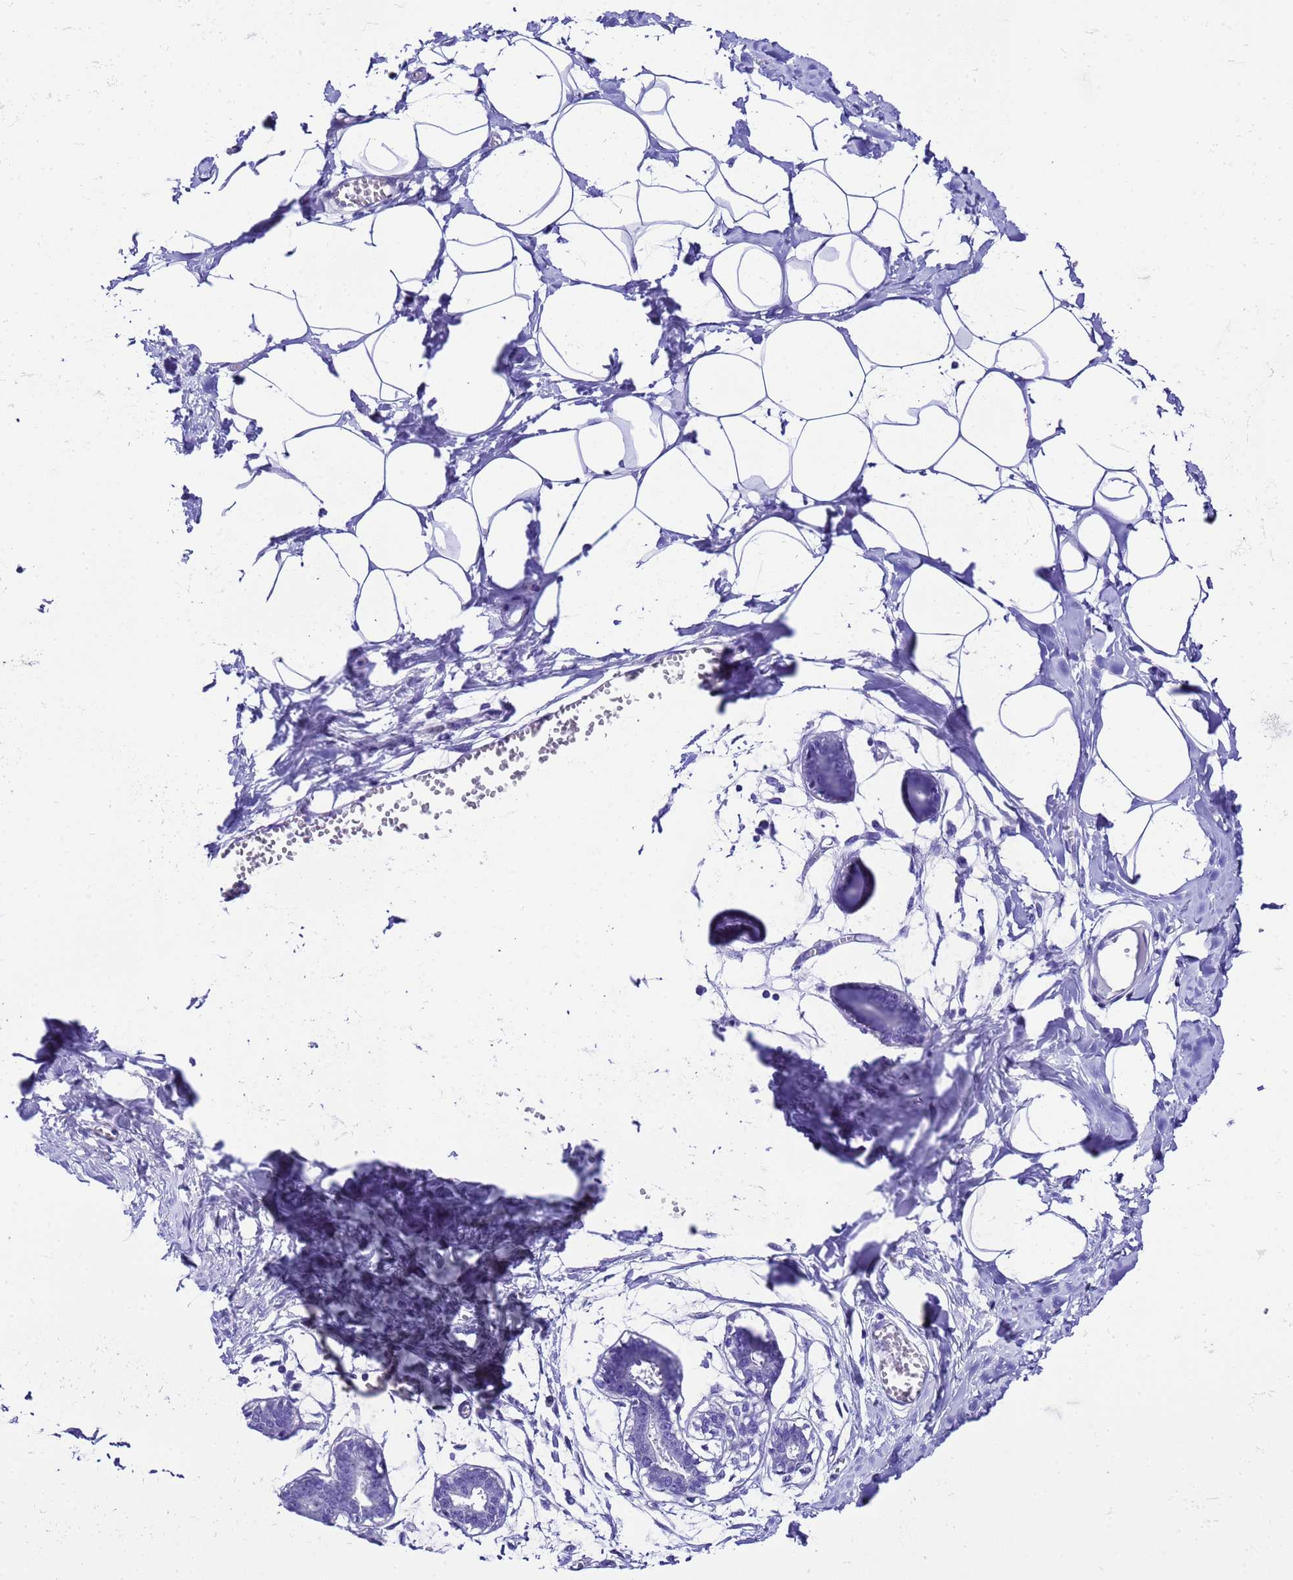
{"staining": {"intensity": "negative", "quantity": "none", "location": "none"}, "tissue": "breast", "cell_type": "Adipocytes", "image_type": "normal", "snomed": [{"axis": "morphology", "description": "Normal tissue, NOS"}, {"axis": "topography", "description": "Breast"}], "caption": "Immunohistochemical staining of benign human breast shows no significant staining in adipocytes.", "gene": "UGT2A1", "patient": {"sex": "female", "age": 27}}